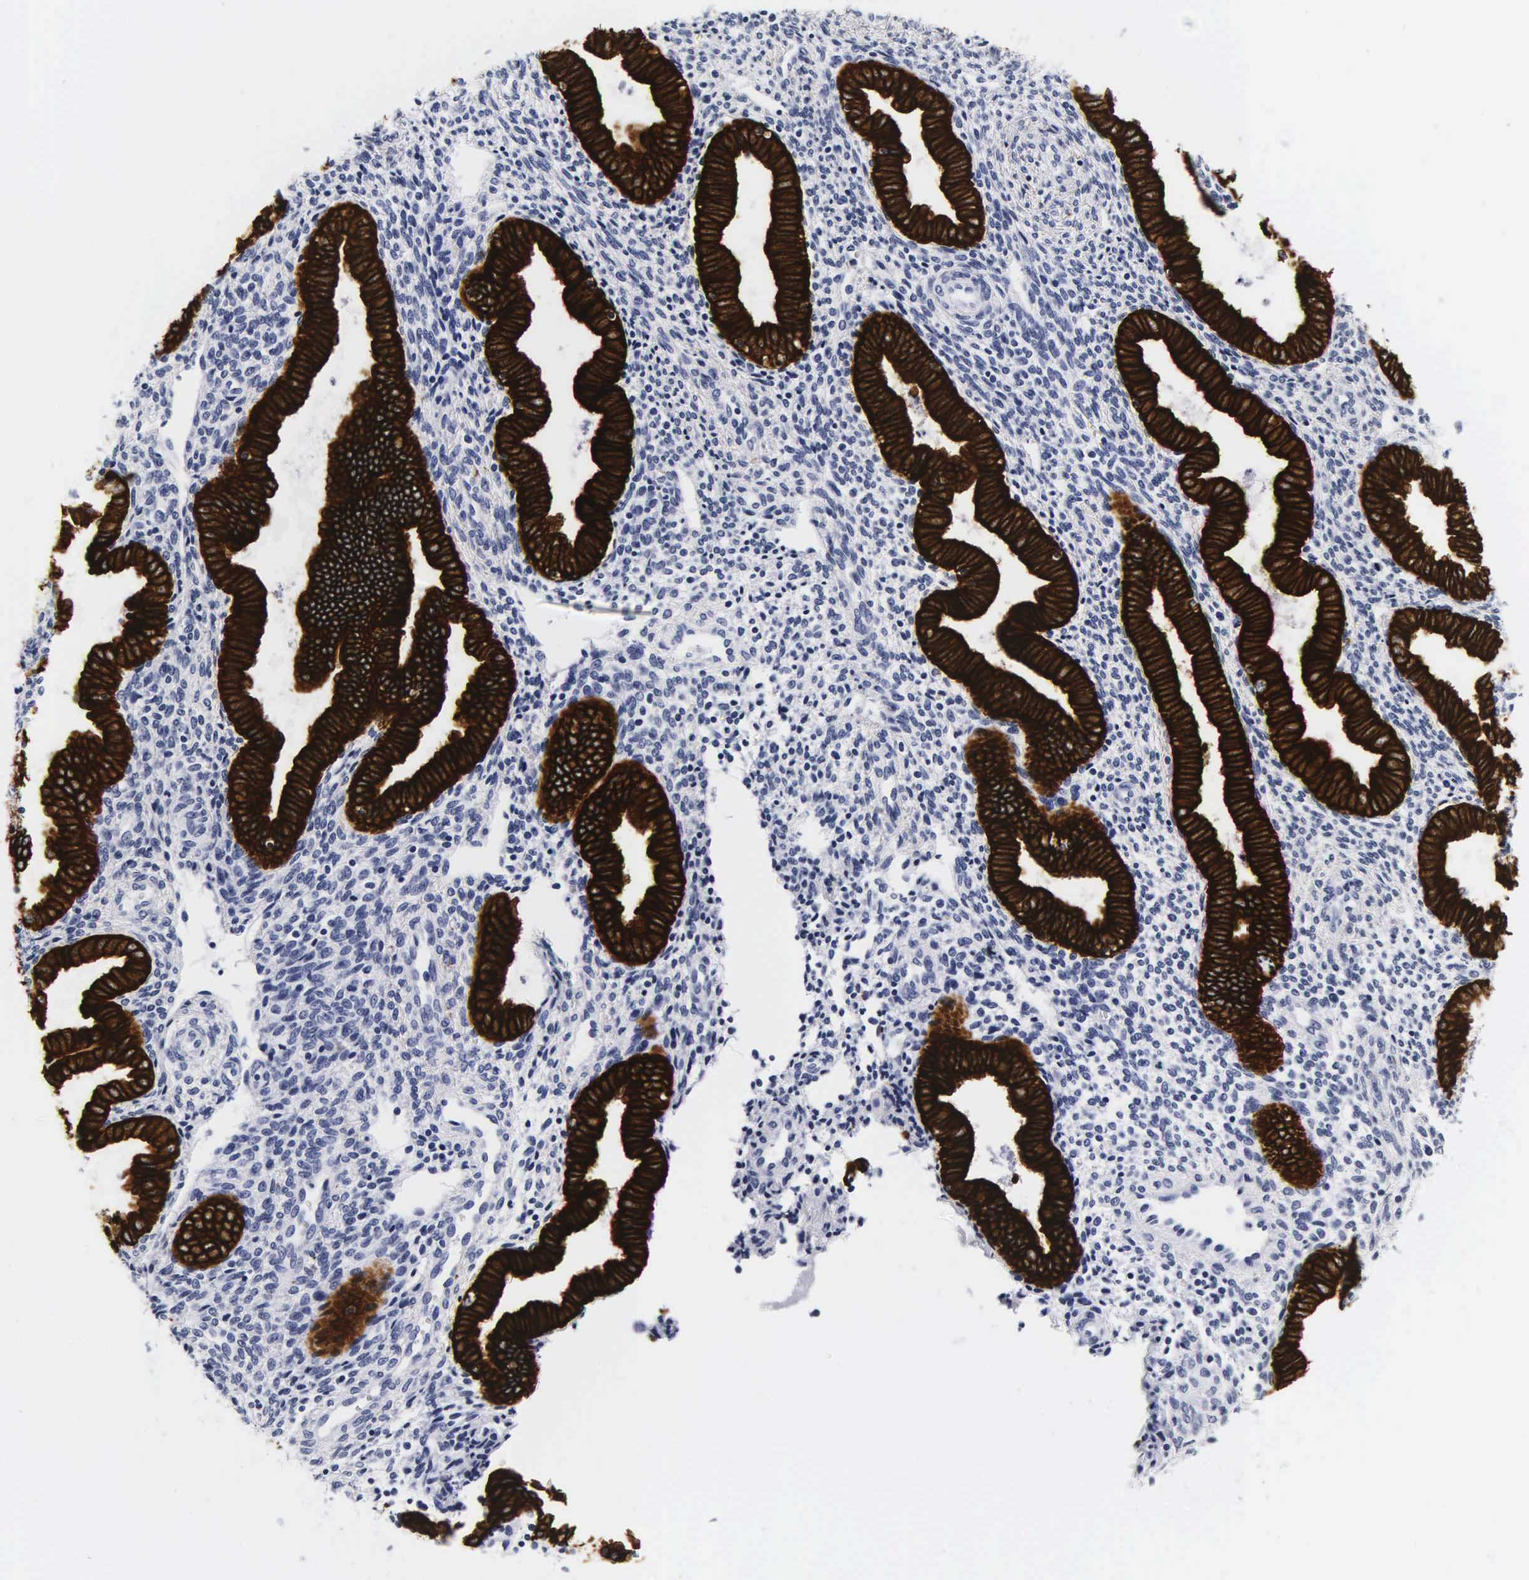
{"staining": {"intensity": "negative", "quantity": "none", "location": "none"}, "tissue": "endometrium", "cell_type": "Cells in endometrial stroma", "image_type": "normal", "snomed": [{"axis": "morphology", "description": "Normal tissue, NOS"}, {"axis": "topography", "description": "Endometrium"}], "caption": "Cells in endometrial stroma are negative for protein expression in unremarkable human endometrium. (Brightfield microscopy of DAB immunohistochemistry (IHC) at high magnification).", "gene": "KRT18", "patient": {"sex": "female", "age": 36}}